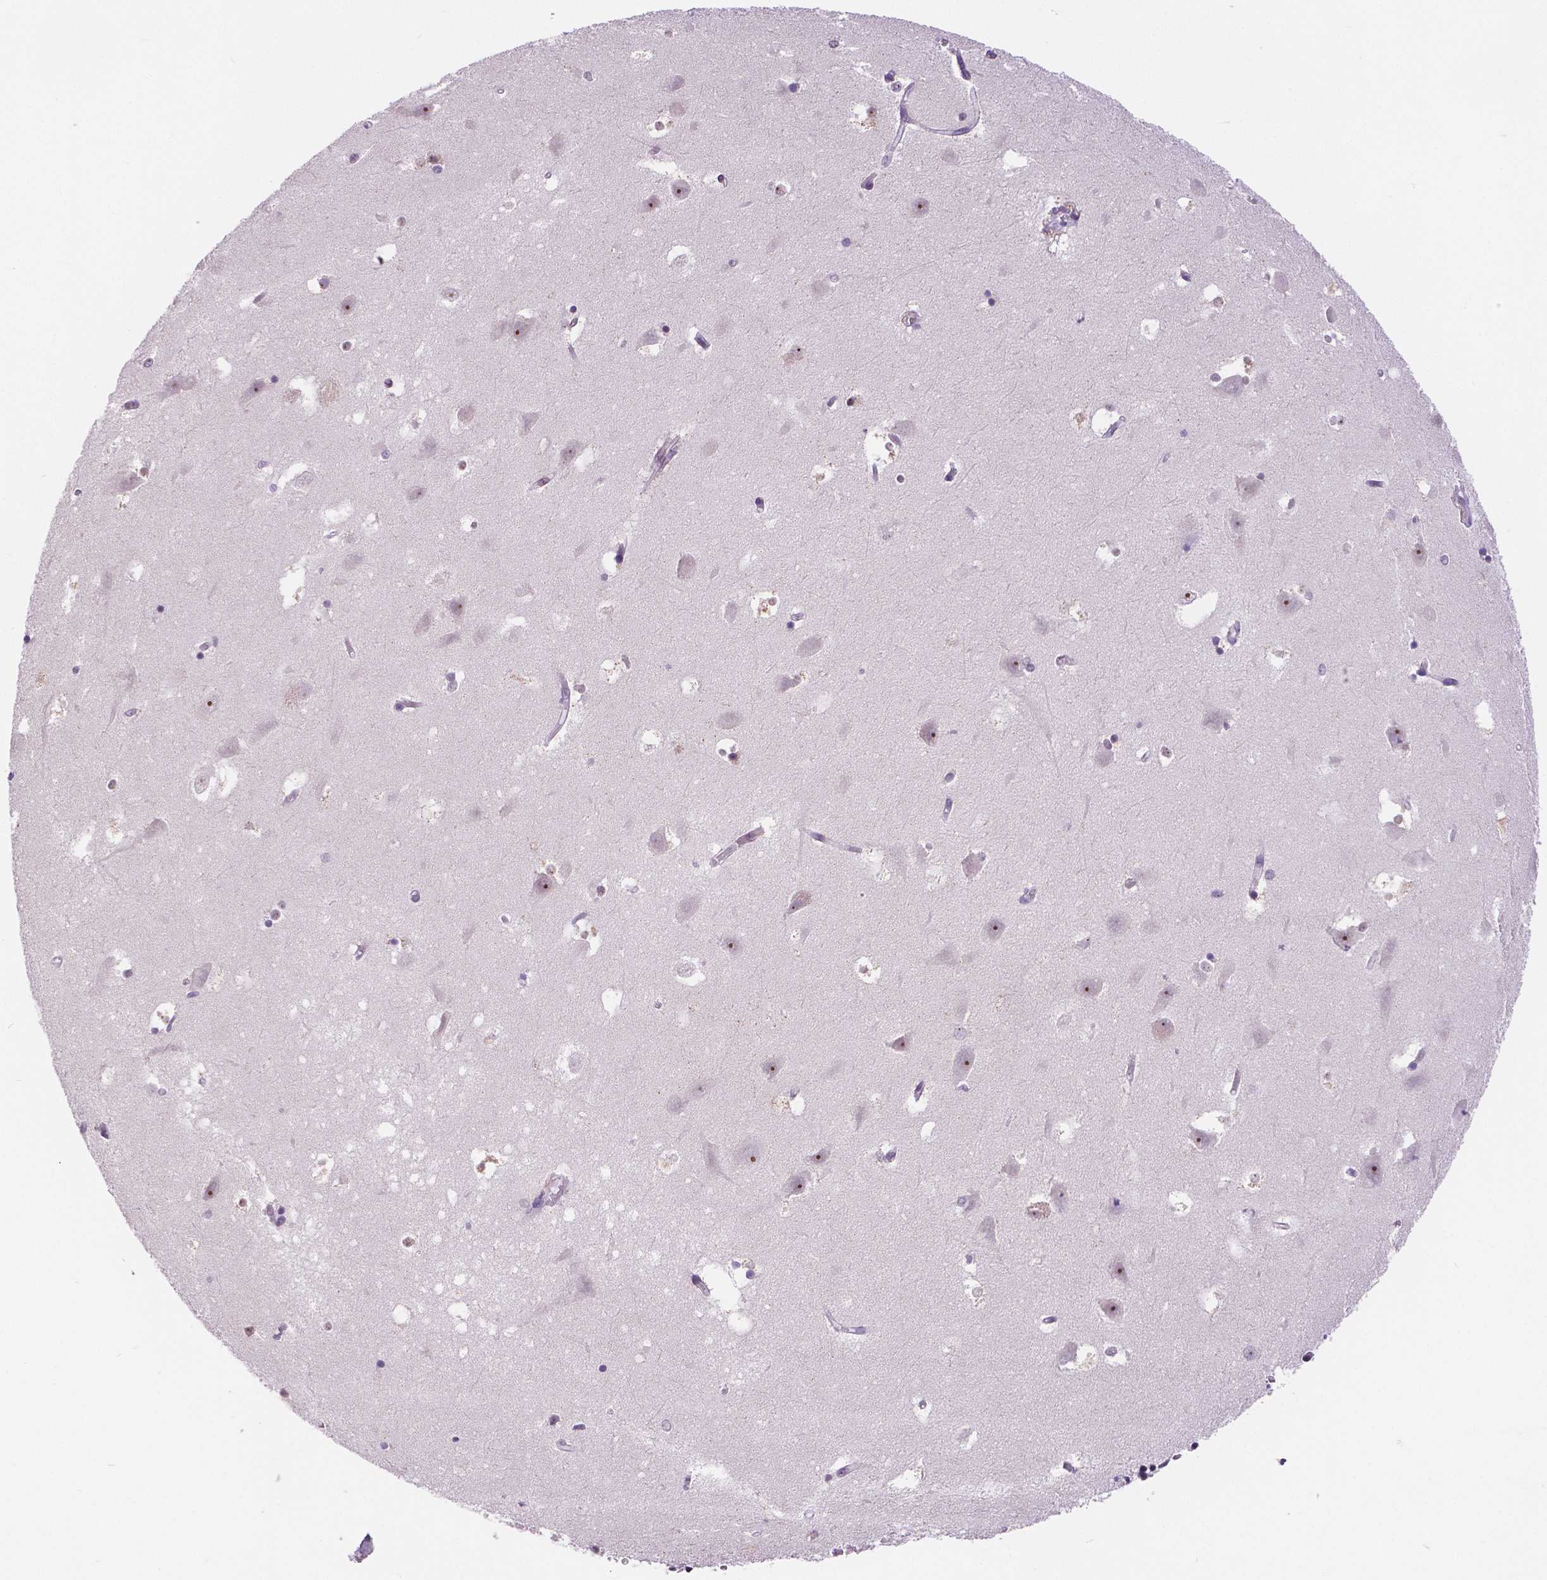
{"staining": {"intensity": "negative", "quantity": "none", "location": "none"}, "tissue": "hippocampus", "cell_type": "Glial cells", "image_type": "normal", "snomed": [{"axis": "morphology", "description": "Normal tissue, NOS"}, {"axis": "topography", "description": "Hippocampus"}], "caption": "High magnification brightfield microscopy of unremarkable hippocampus stained with DAB (brown) and counterstained with hematoxylin (blue): glial cells show no significant staining. (Brightfield microscopy of DAB (3,3'-diaminobenzidine) IHC at high magnification).", "gene": "NHP2", "patient": {"sex": "male", "age": 58}}